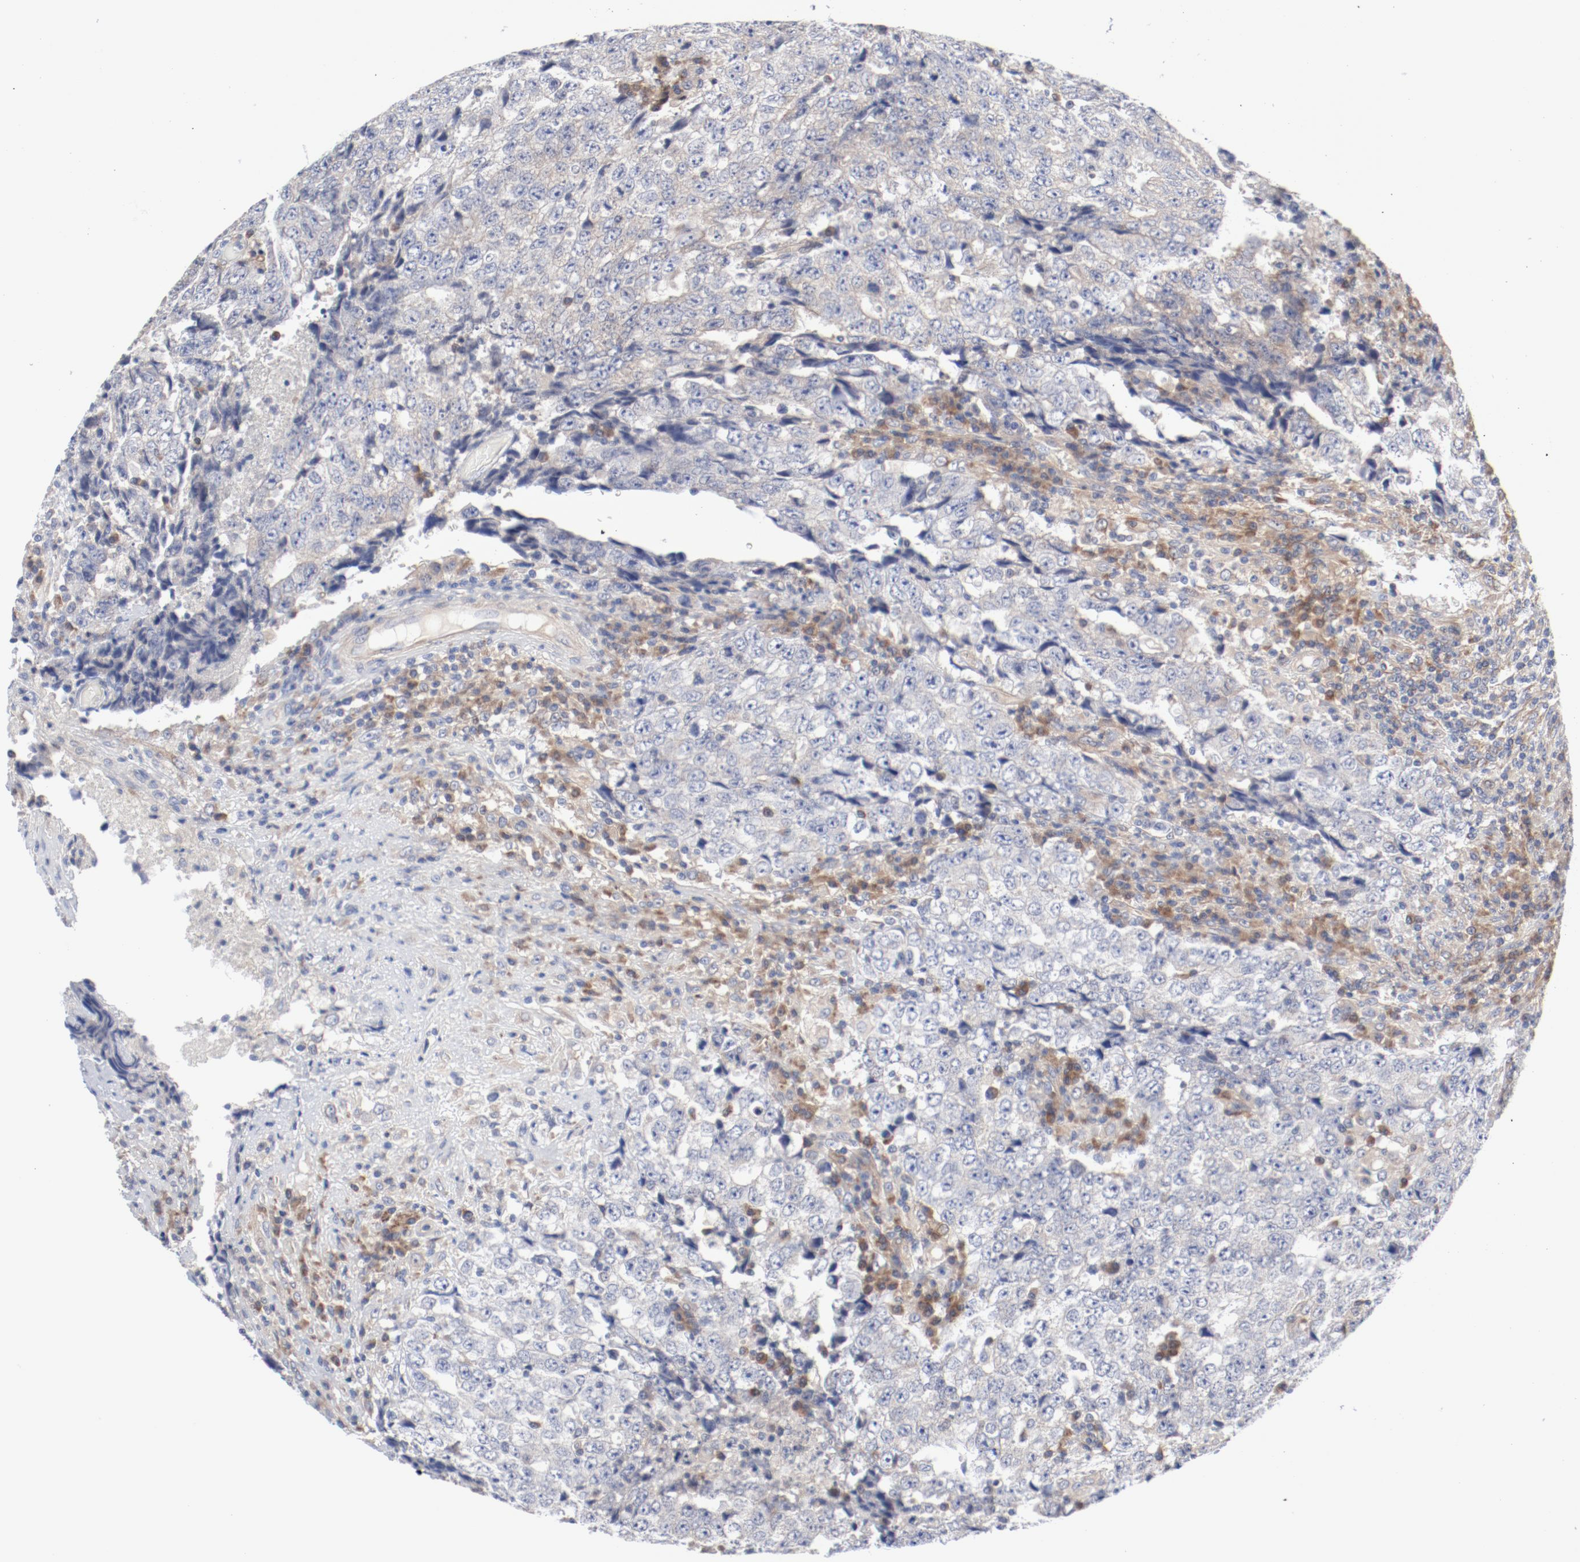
{"staining": {"intensity": "negative", "quantity": "none", "location": "none"}, "tissue": "testis cancer", "cell_type": "Tumor cells", "image_type": "cancer", "snomed": [{"axis": "morphology", "description": "Necrosis, NOS"}, {"axis": "morphology", "description": "Carcinoma, Embryonal, NOS"}, {"axis": "topography", "description": "Testis"}], "caption": "Micrograph shows no protein staining in tumor cells of testis cancer tissue.", "gene": "BAD", "patient": {"sex": "male", "age": 19}}